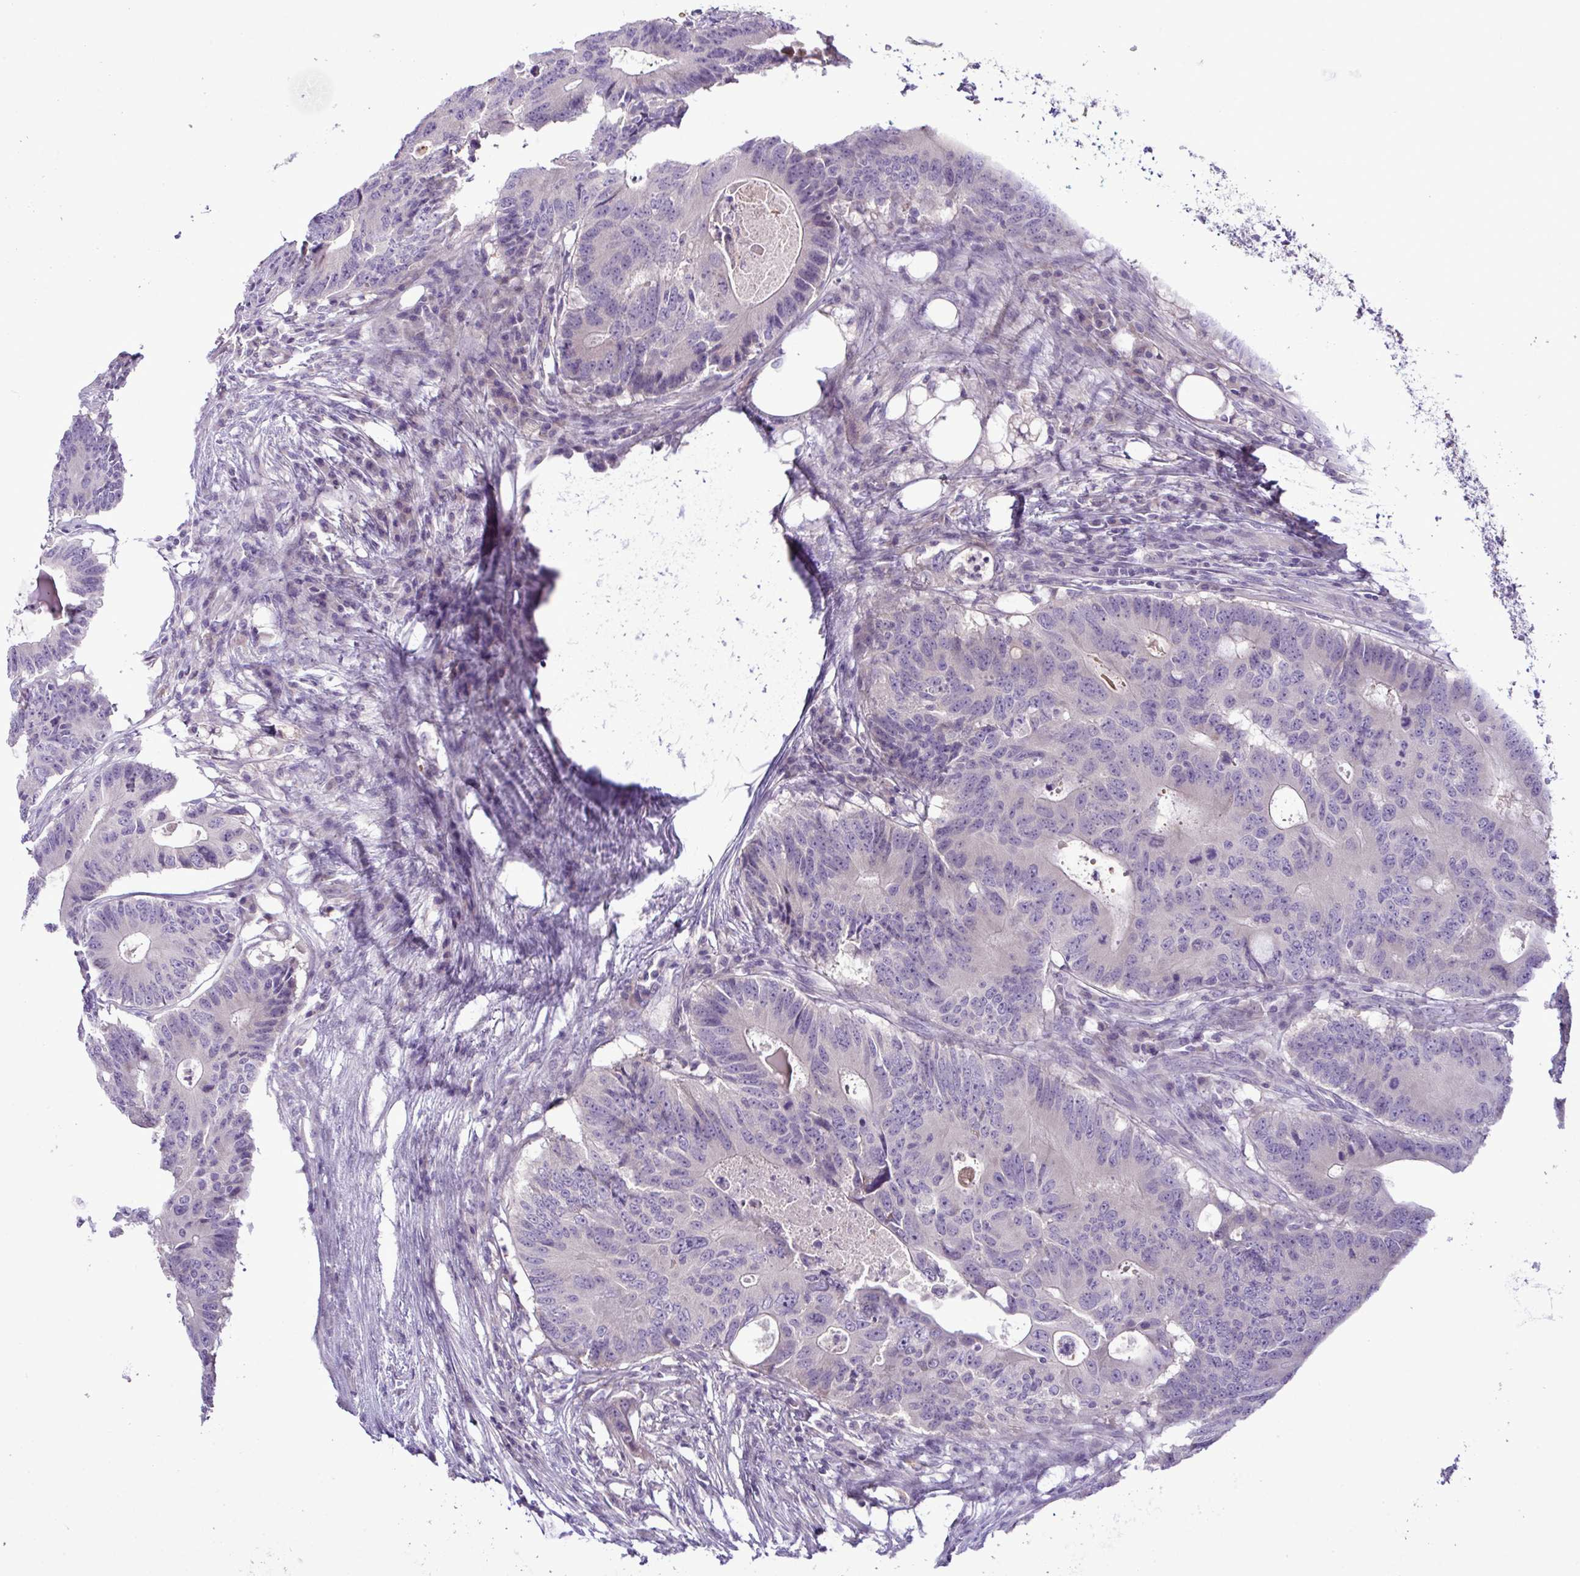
{"staining": {"intensity": "negative", "quantity": "none", "location": "none"}, "tissue": "colorectal cancer", "cell_type": "Tumor cells", "image_type": "cancer", "snomed": [{"axis": "morphology", "description": "Adenocarcinoma, NOS"}, {"axis": "topography", "description": "Colon"}], "caption": "This micrograph is of colorectal cancer (adenocarcinoma) stained with IHC to label a protein in brown with the nuclei are counter-stained blue. There is no staining in tumor cells.", "gene": "SYNPO2L", "patient": {"sex": "male", "age": 71}}